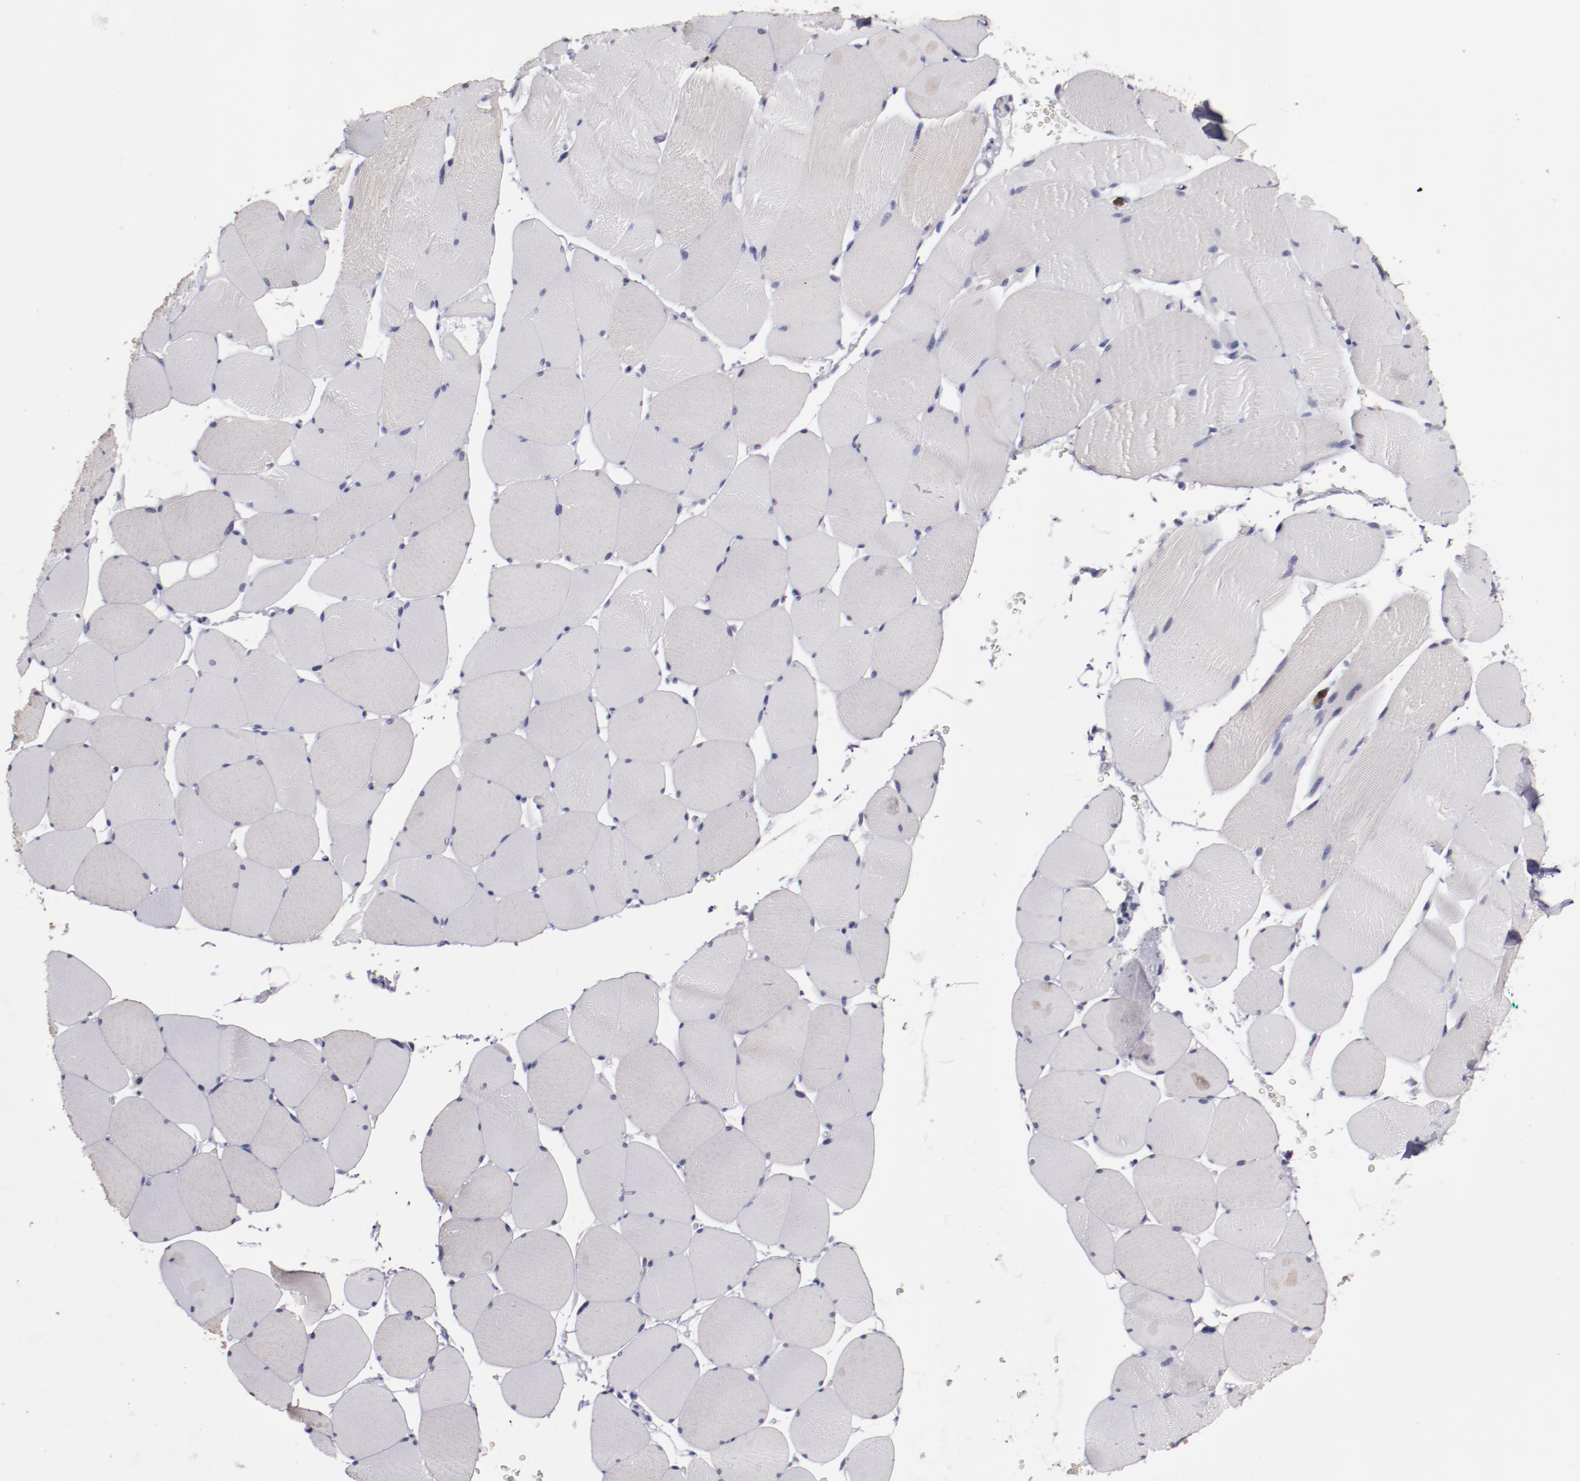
{"staining": {"intensity": "negative", "quantity": "none", "location": "none"}, "tissue": "skeletal muscle", "cell_type": "Myocytes", "image_type": "normal", "snomed": [{"axis": "morphology", "description": "Normal tissue, NOS"}, {"axis": "topography", "description": "Skeletal muscle"}], "caption": "Protein analysis of normal skeletal muscle displays no significant staining in myocytes.", "gene": "IRF4", "patient": {"sex": "male", "age": 62}}